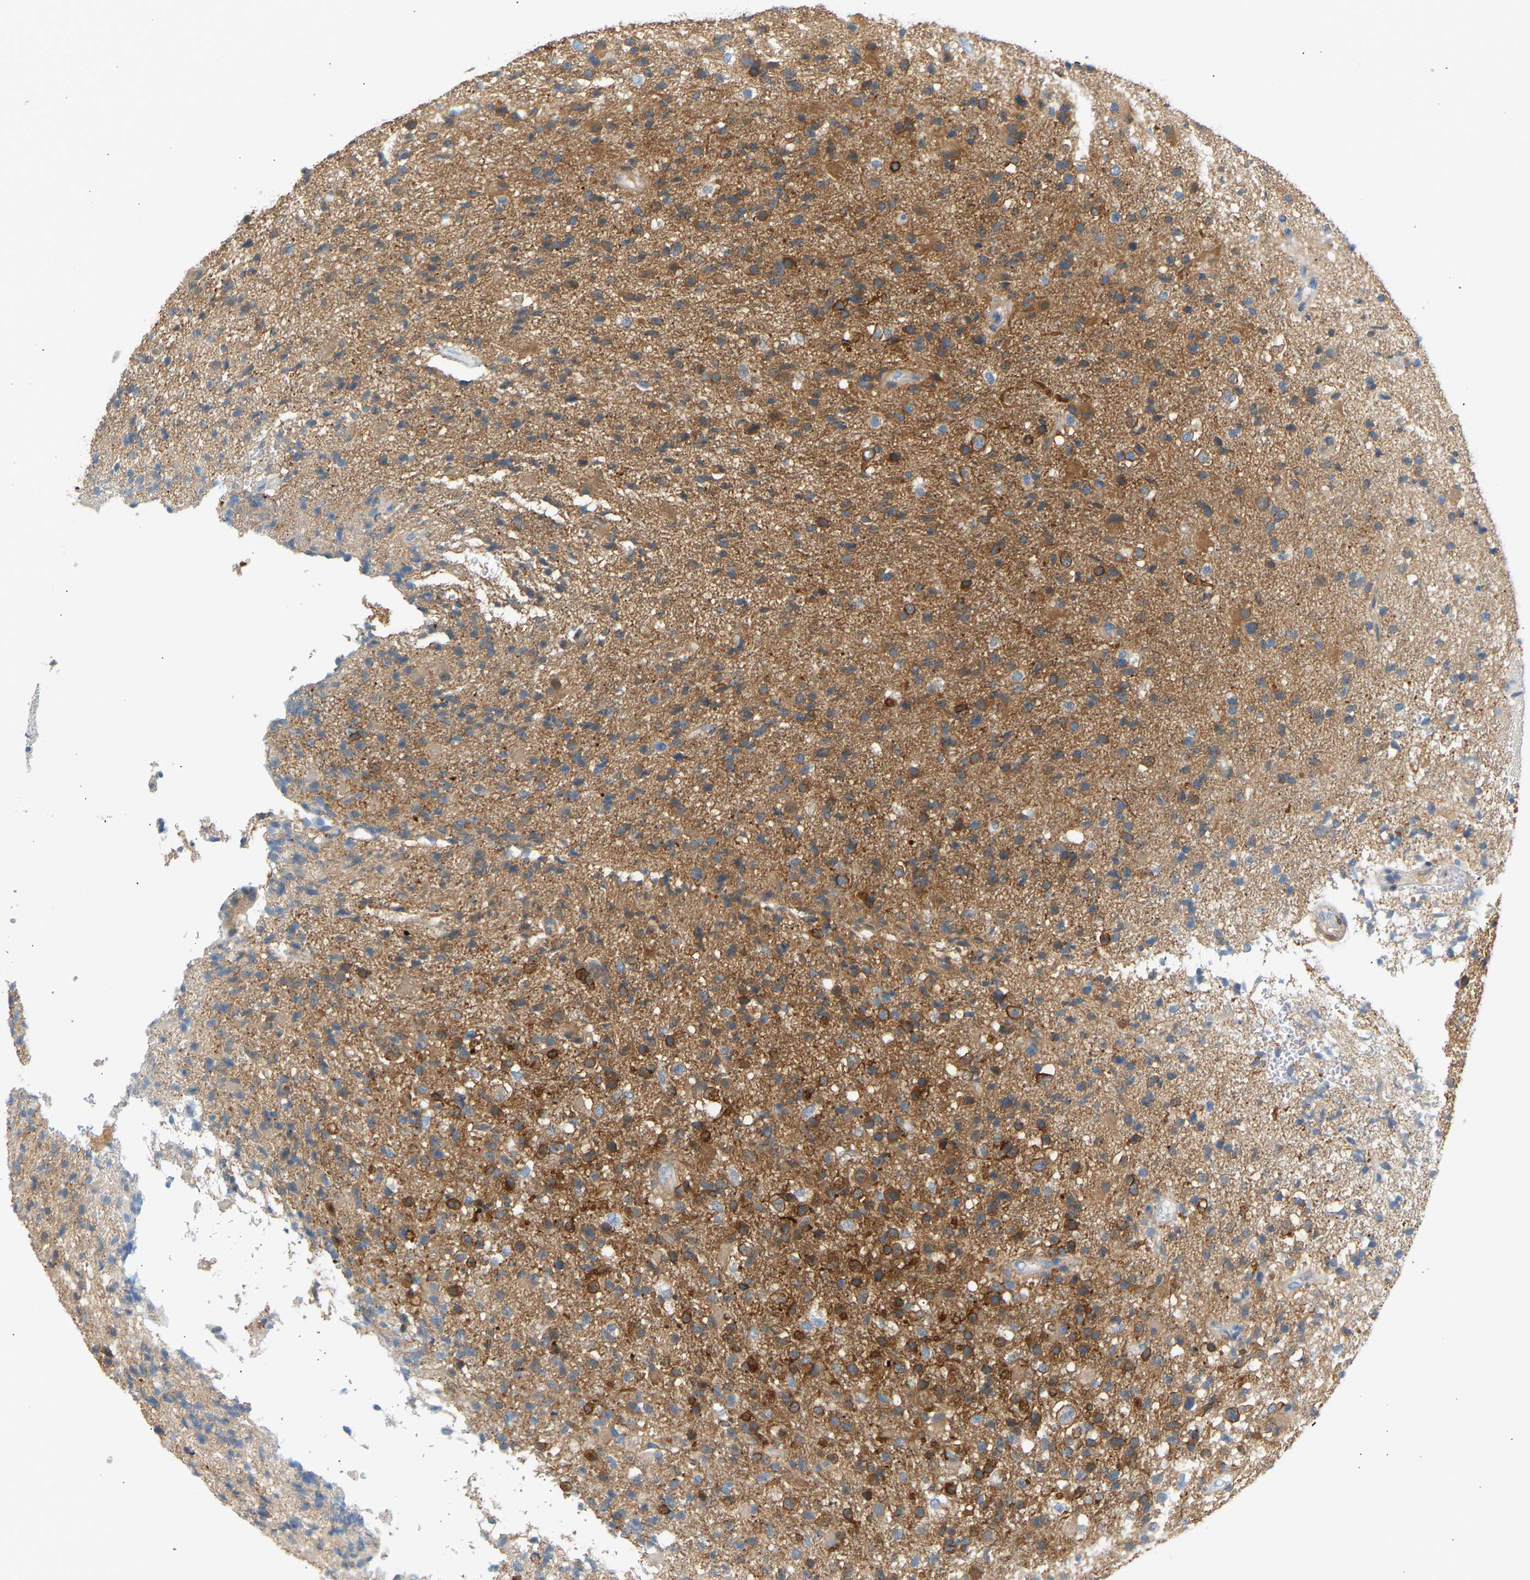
{"staining": {"intensity": "moderate", "quantity": "25%-75%", "location": "cytoplasmic/membranous"}, "tissue": "glioma", "cell_type": "Tumor cells", "image_type": "cancer", "snomed": [{"axis": "morphology", "description": "Glioma, malignant, High grade"}, {"axis": "topography", "description": "Brain"}], "caption": "The histopathology image displays a brown stain indicating the presence of a protein in the cytoplasmic/membranous of tumor cells in malignant glioma (high-grade).", "gene": "FNBP1", "patient": {"sex": "male", "age": 72}}